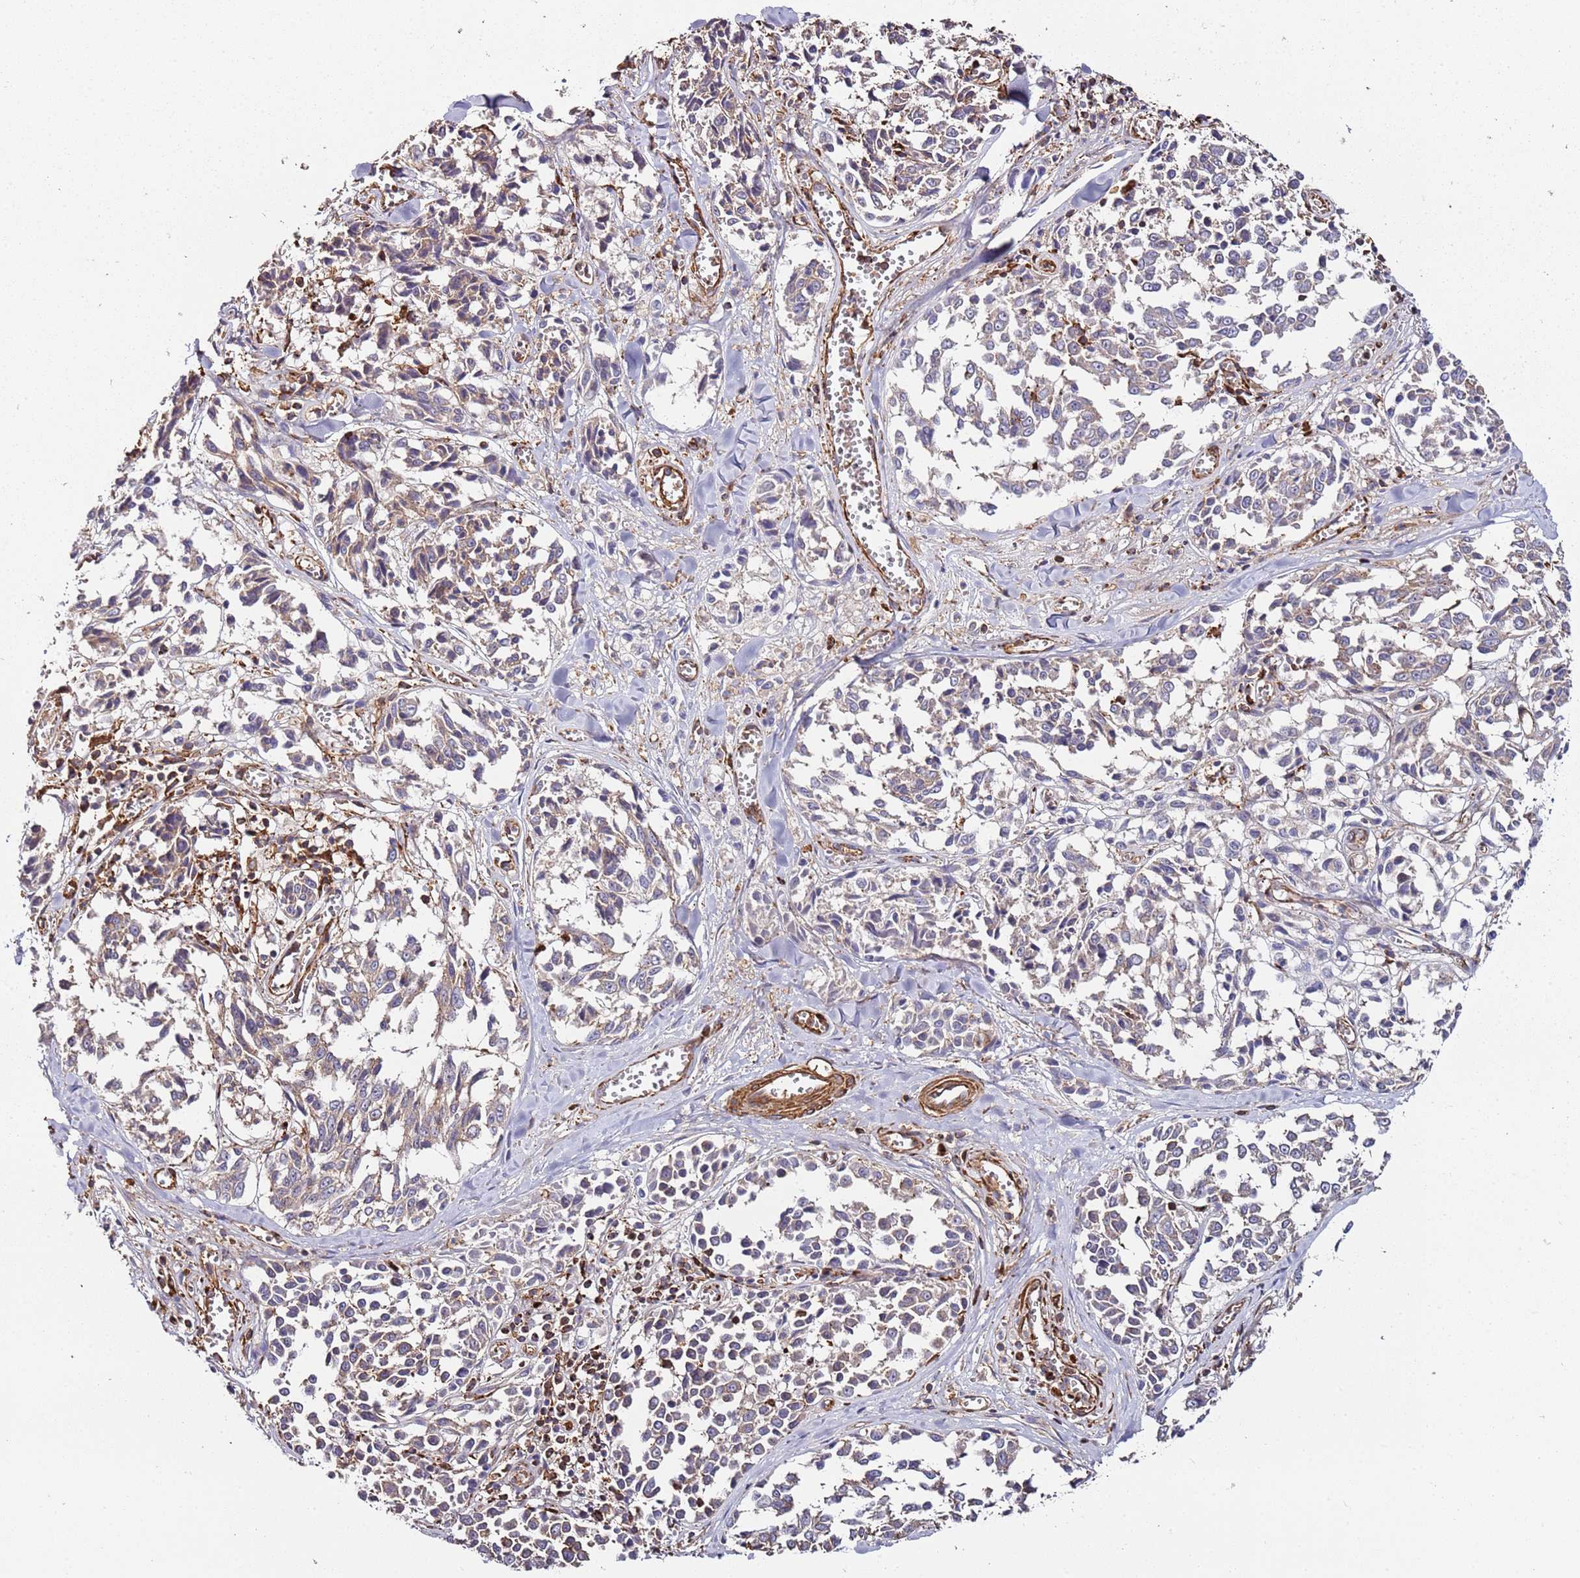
{"staining": {"intensity": "weak", "quantity": "<25%", "location": "cytoplasmic/membranous"}, "tissue": "melanoma", "cell_type": "Tumor cells", "image_type": "cancer", "snomed": [{"axis": "morphology", "description": "Malignant melanoma, NOS"}, {"axis": "topography", "description": "Skin"}], "caption": "High magnification brightfield microscopy of malignant melanoma stained with DAB (3,3'-diaminobenzidine) (brown) and counterstained with hematoxylin (blue): tumor cells show no significant expression.", "gene": "CYP2U1", "patient": {"sex": "female", "age": 64}}